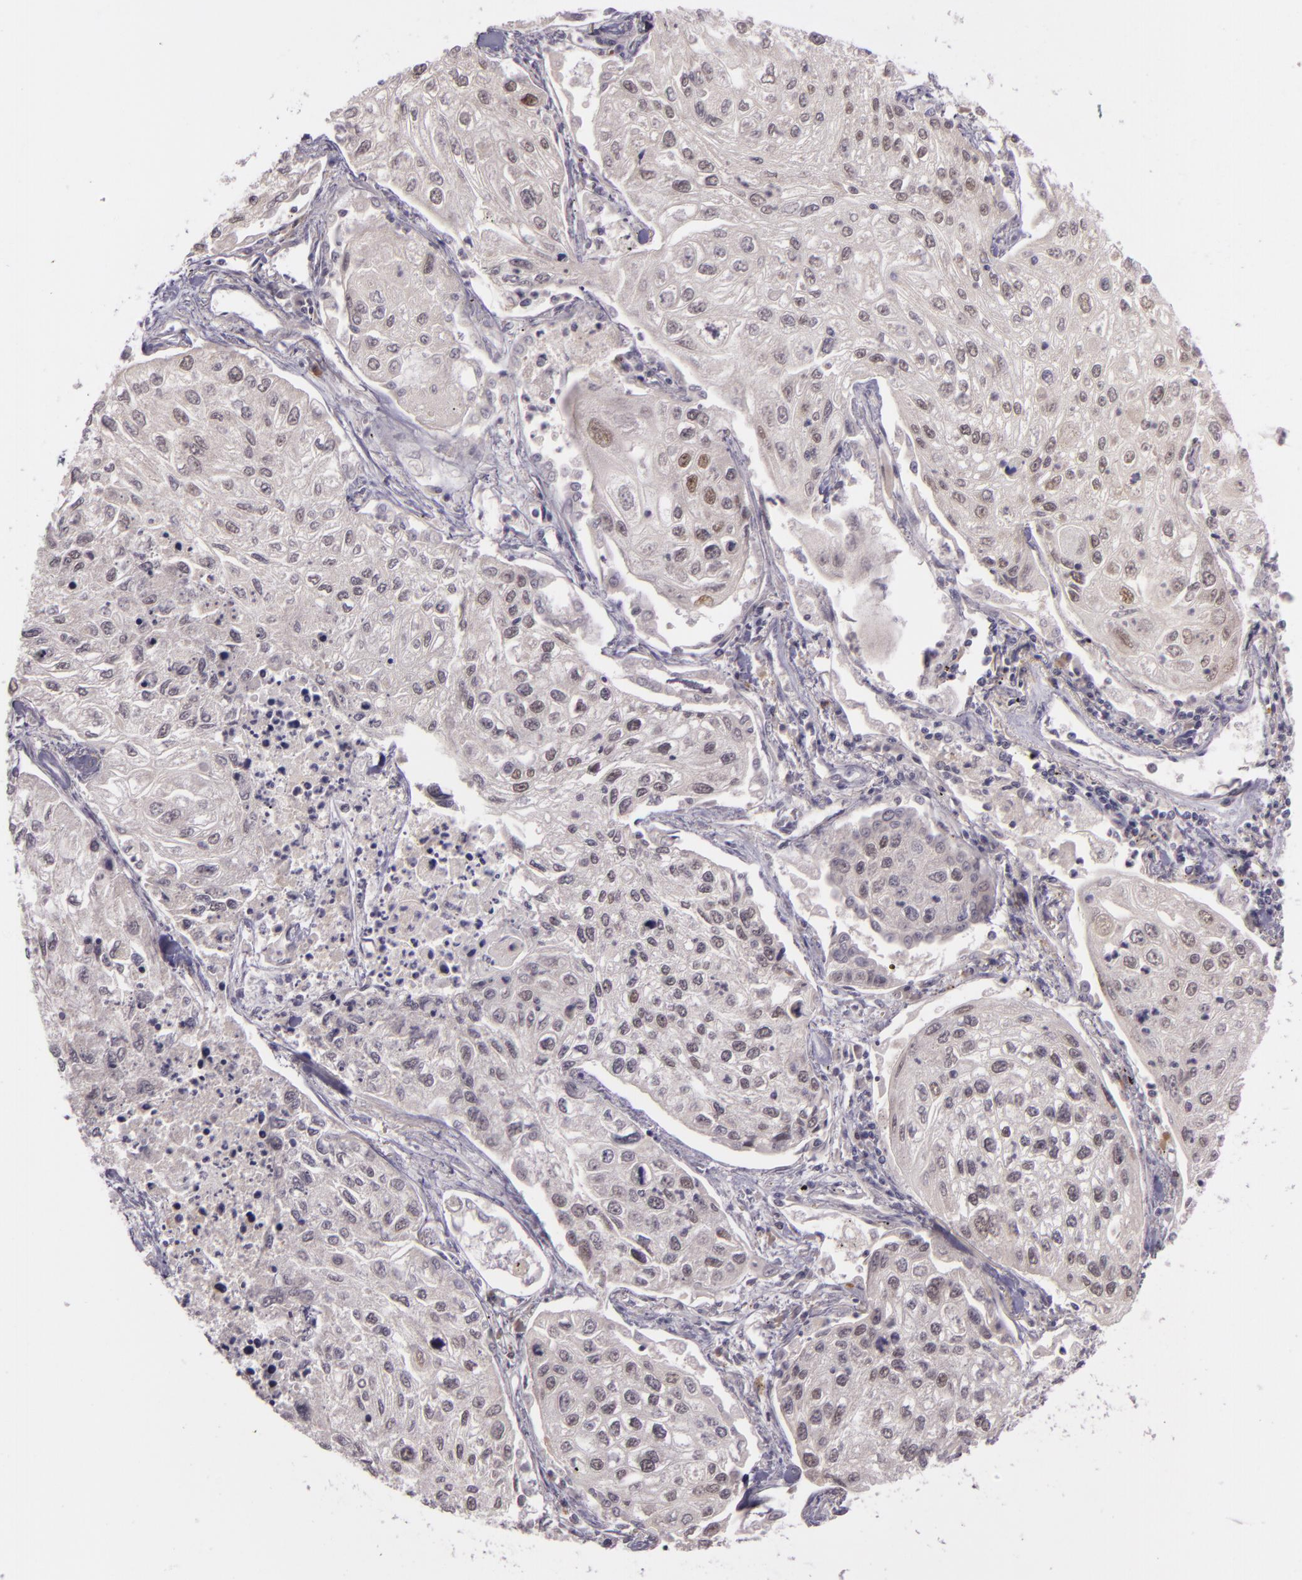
{"staining": {"intensity": "negative", "quantity": "none", "location": "none"}, "tissue": "lung cancer", "cell_type": "Tumor cells", "image_type": "cancer", "snomed": [{"axis": "morphology", "description": "Squamous cell carcinoma, NOS"}, {"axis": "topography", "description": "Lung"}], "caption": "IHC micrograph of human lung cancer (squamous cell carcinoma) stained for a protein (brown), which demonstrates no expression in tumor cells.", "gene": "CHEK2", "patient": {"sex": "male", "age": 75}}